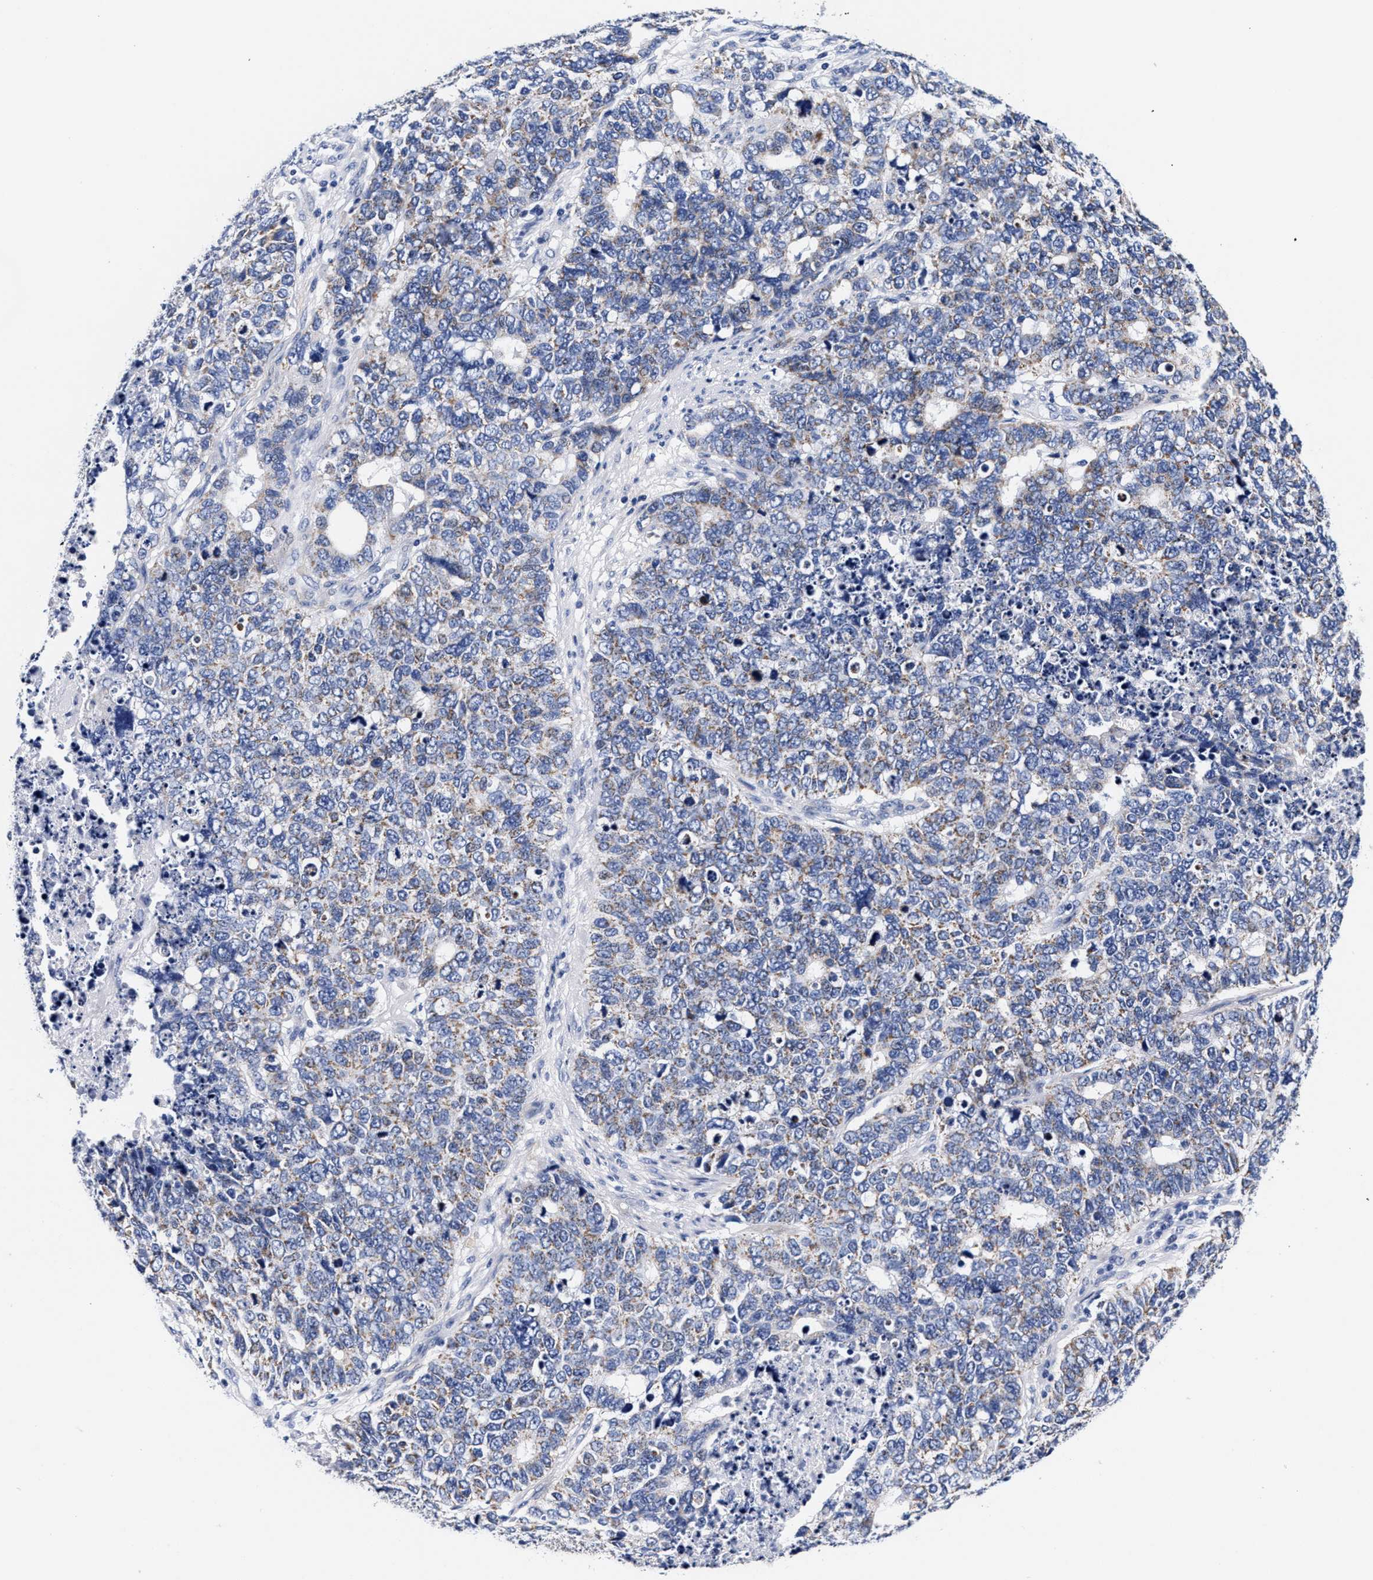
{"staining": {"intensity": "weak", "quantity": ">75%", "location": "cytoplasmic/membranous"}, "tissue": "cervical cancer", "cell_type": "Tumor cells", "image_type": "cancer", "snomed": [{"axis": "morphology", "description": "Squamous cell carcinoma, NOS"}, {"axis": "topography", "description": "Cervix"}], "caption": "A brown stain highlights weak cytoplasmic/membranous expression of a protein in human cervical cancer (squamous cell carcinoma) tumor cells. Using DAB (3,3'-diaminobenzidine) (brown) and hematoxylin (blue) stains, captured at high magnification using brightfield microscopy.", "gene": "RAB3B", "patient": {"sex": "female", "age": 63}}